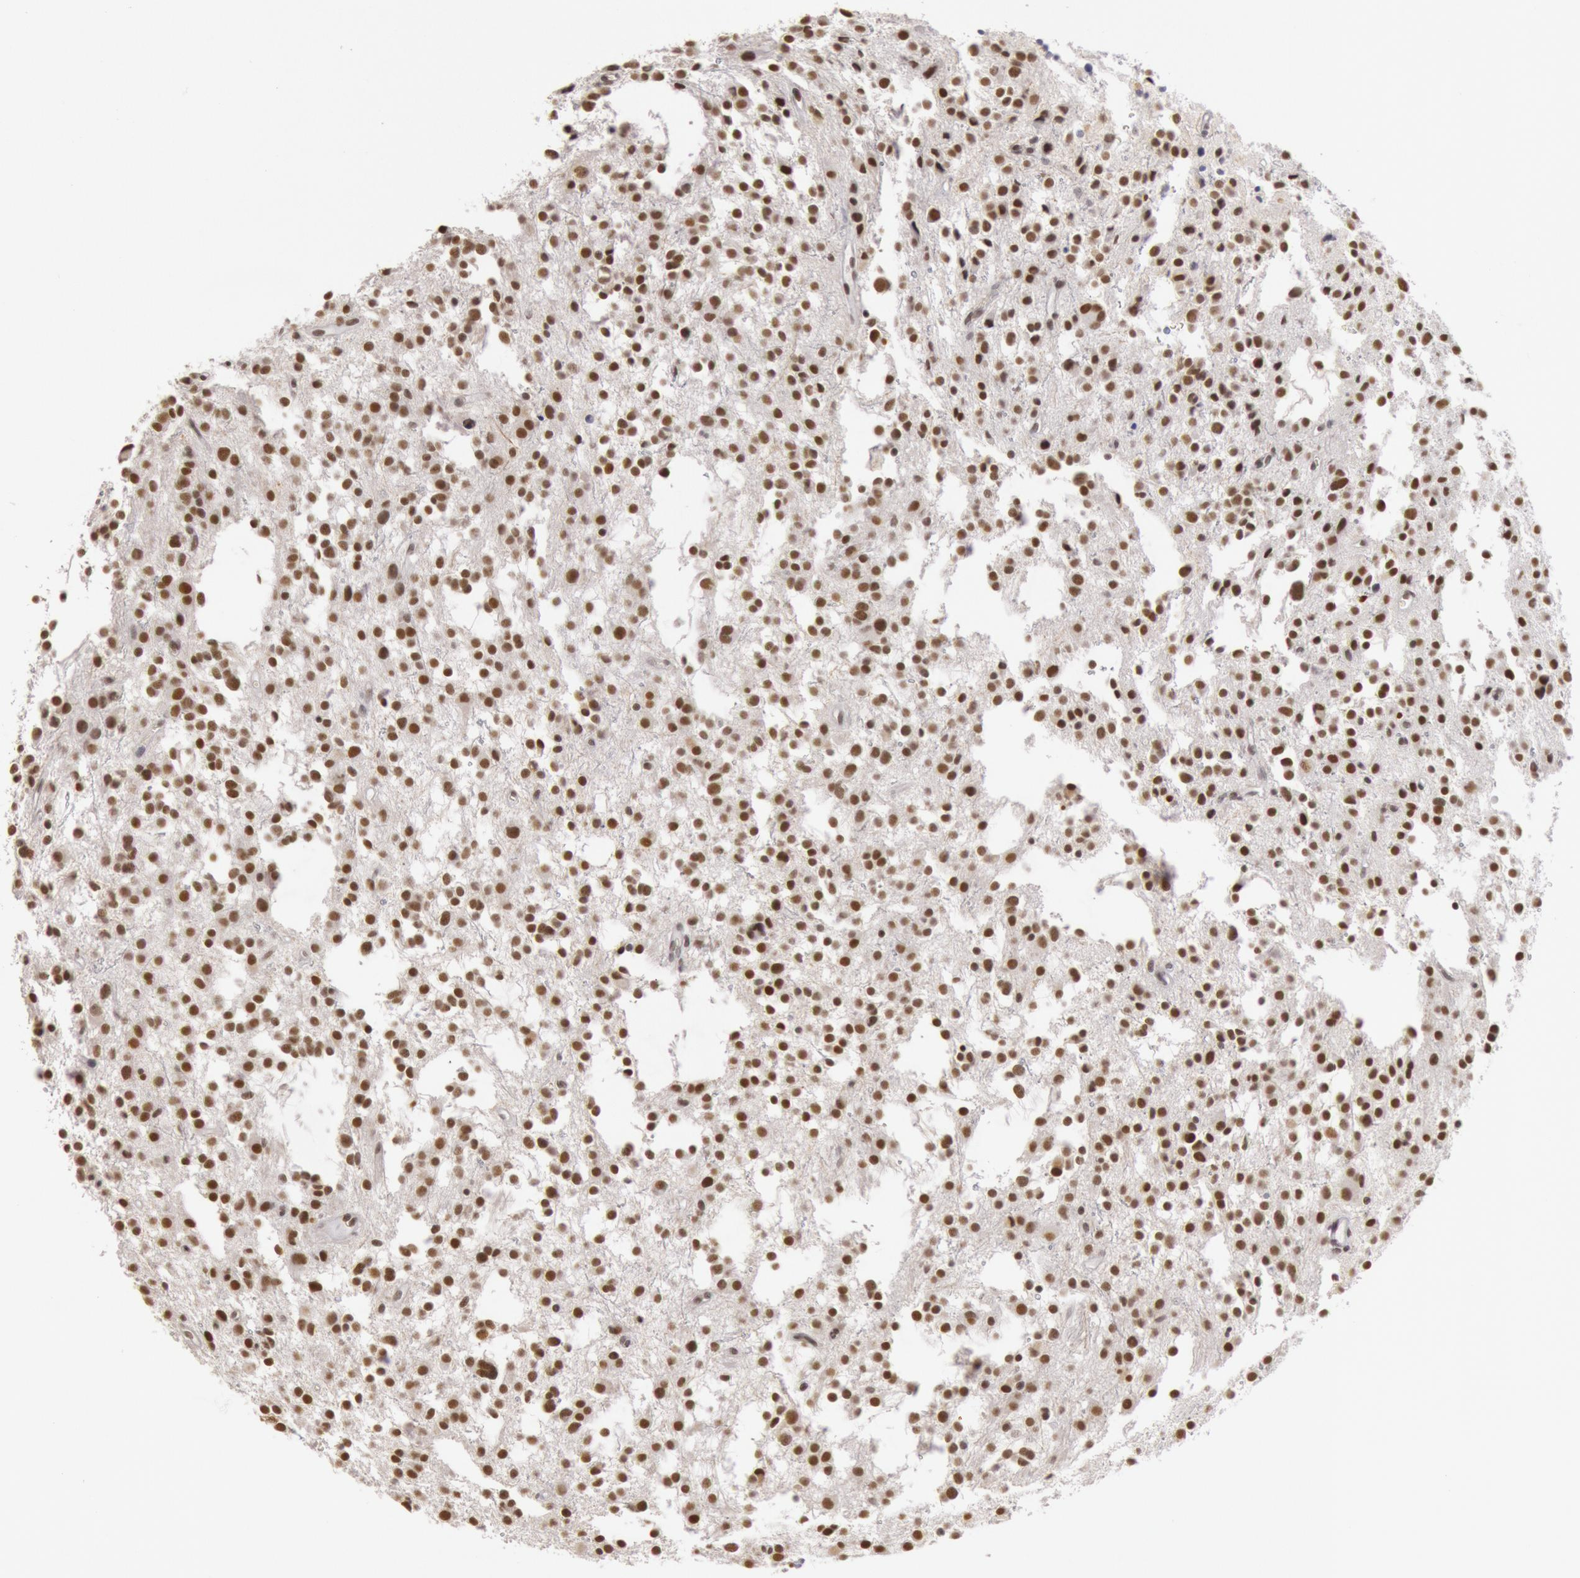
{"staining": {"intensity": "strong", "quantity": ">75%", "location": "nuclear"}, "tissue": "glioma", "cell_type": "Tumor cells", "image_type": "cancer", "snomed": [{"axis": "morphology", "description": "Glioma, malignant, Low grade"}, {"axis": "topography", "description": "Brain"}], "caption": "Glioma stained with DAB immunohistochemistry (IHC) reveals high levels of strong nuclear staining in approximately >75% of tumor cells. (DAB (3,3'-diaminobenzidine) = brown stain, brightfield microscopy at high magnification).", "gene": "ESS2", "patient": {"sex": "female", "age": 36}}